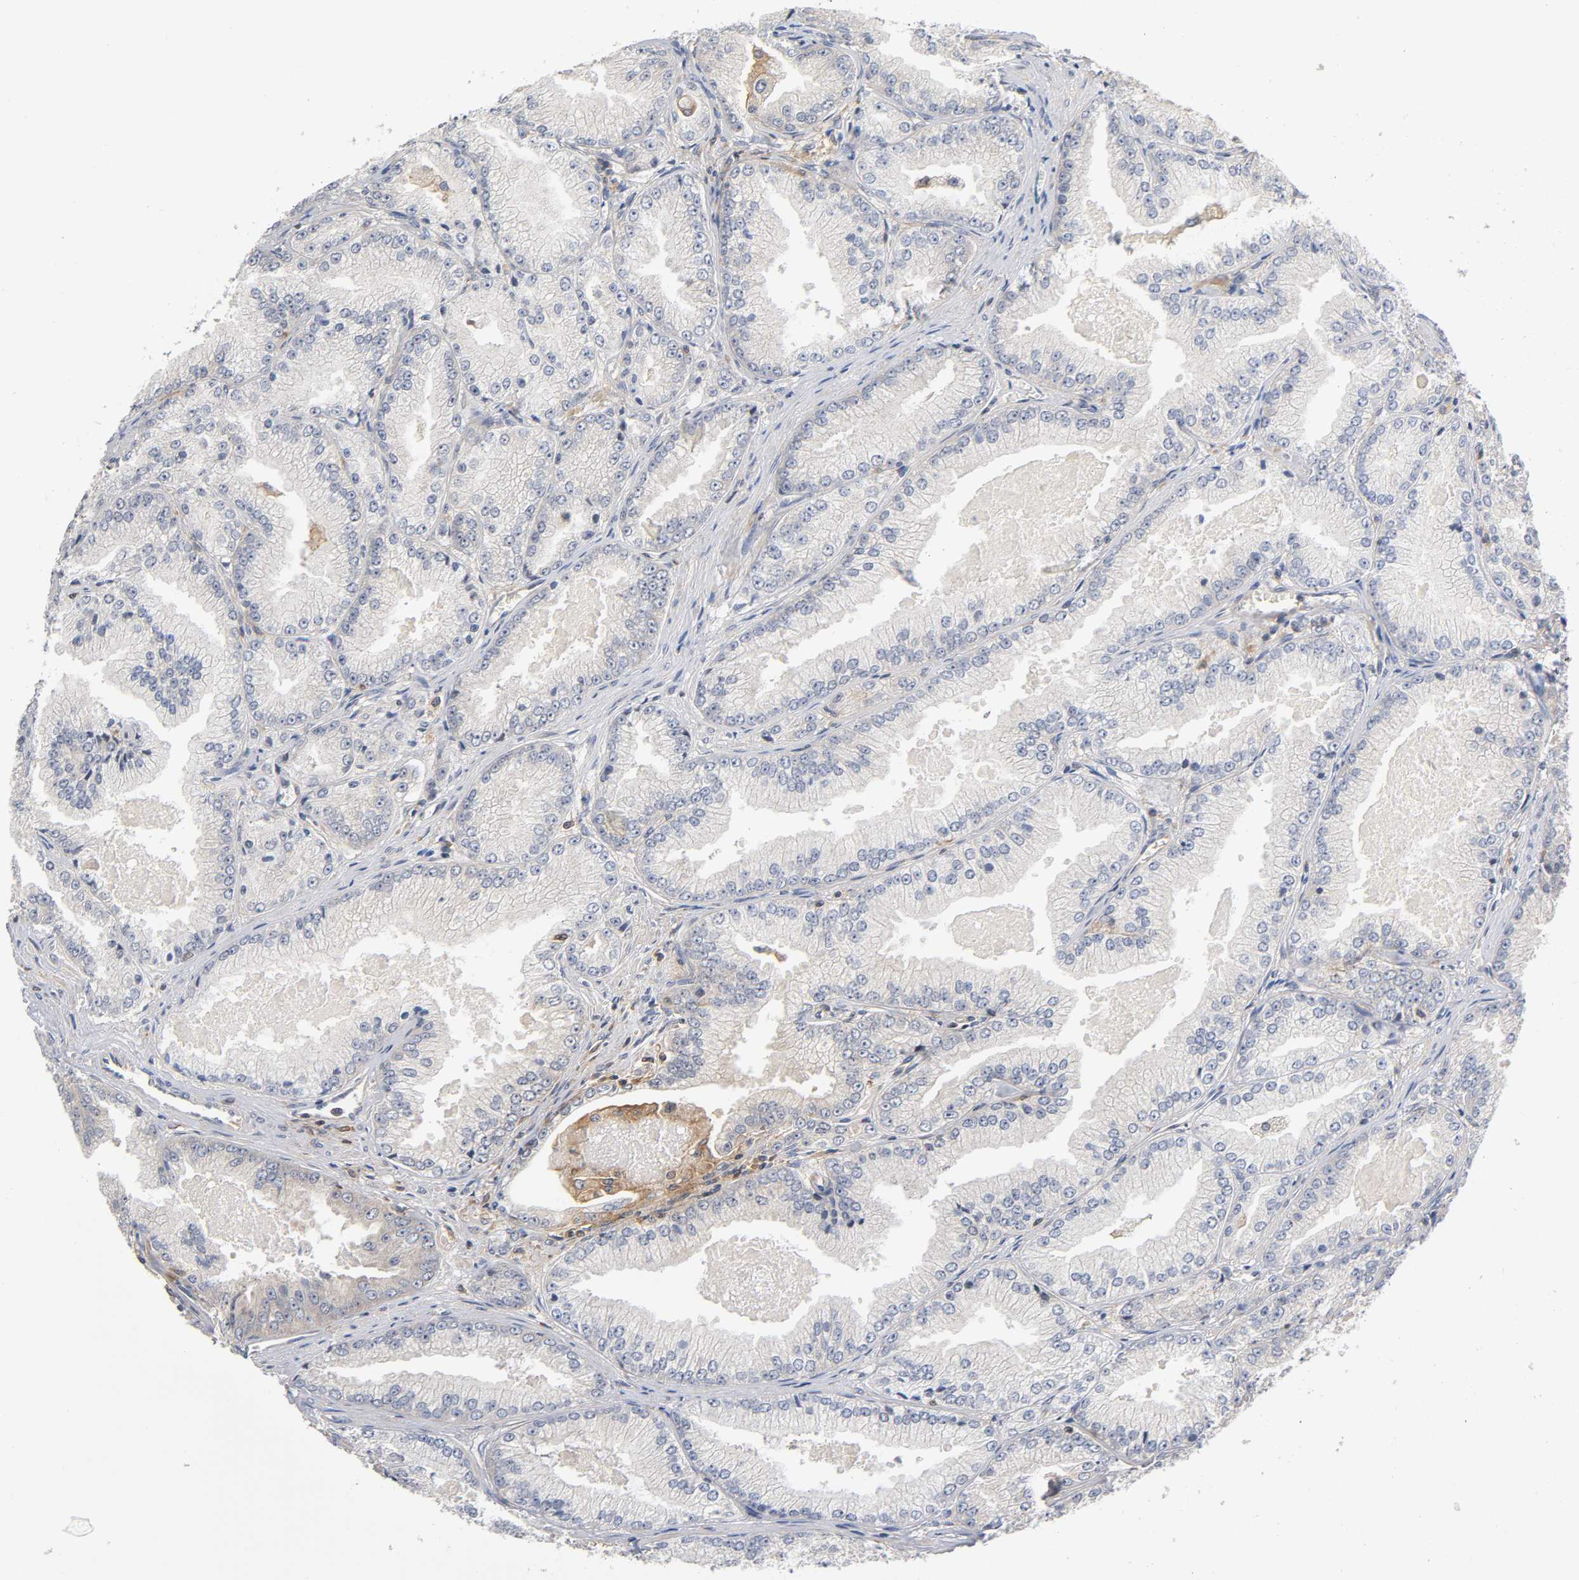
{"staining": {"intensity": "weak", "quantity": "25%-75%", "location": "cytoplasmic/membranous"}, "tissue": "prostate cancer", "cell_type": "Tumor cells", "image_type": "cancer", "snomed": [{"axis": "morphology", "description": "Adenocarcinoma, High grade"}, {"axis": "topography", "description": "Prostate"}], "caption": "The histopathology image shows staining of prostate adenocarcinoma (high-grade), revealing weak cytoplasmic/membranous protein positivity (brown color) within tumor cells.", "gene": "ACTR2", "patient": {"sex": "male", "age": 61}}